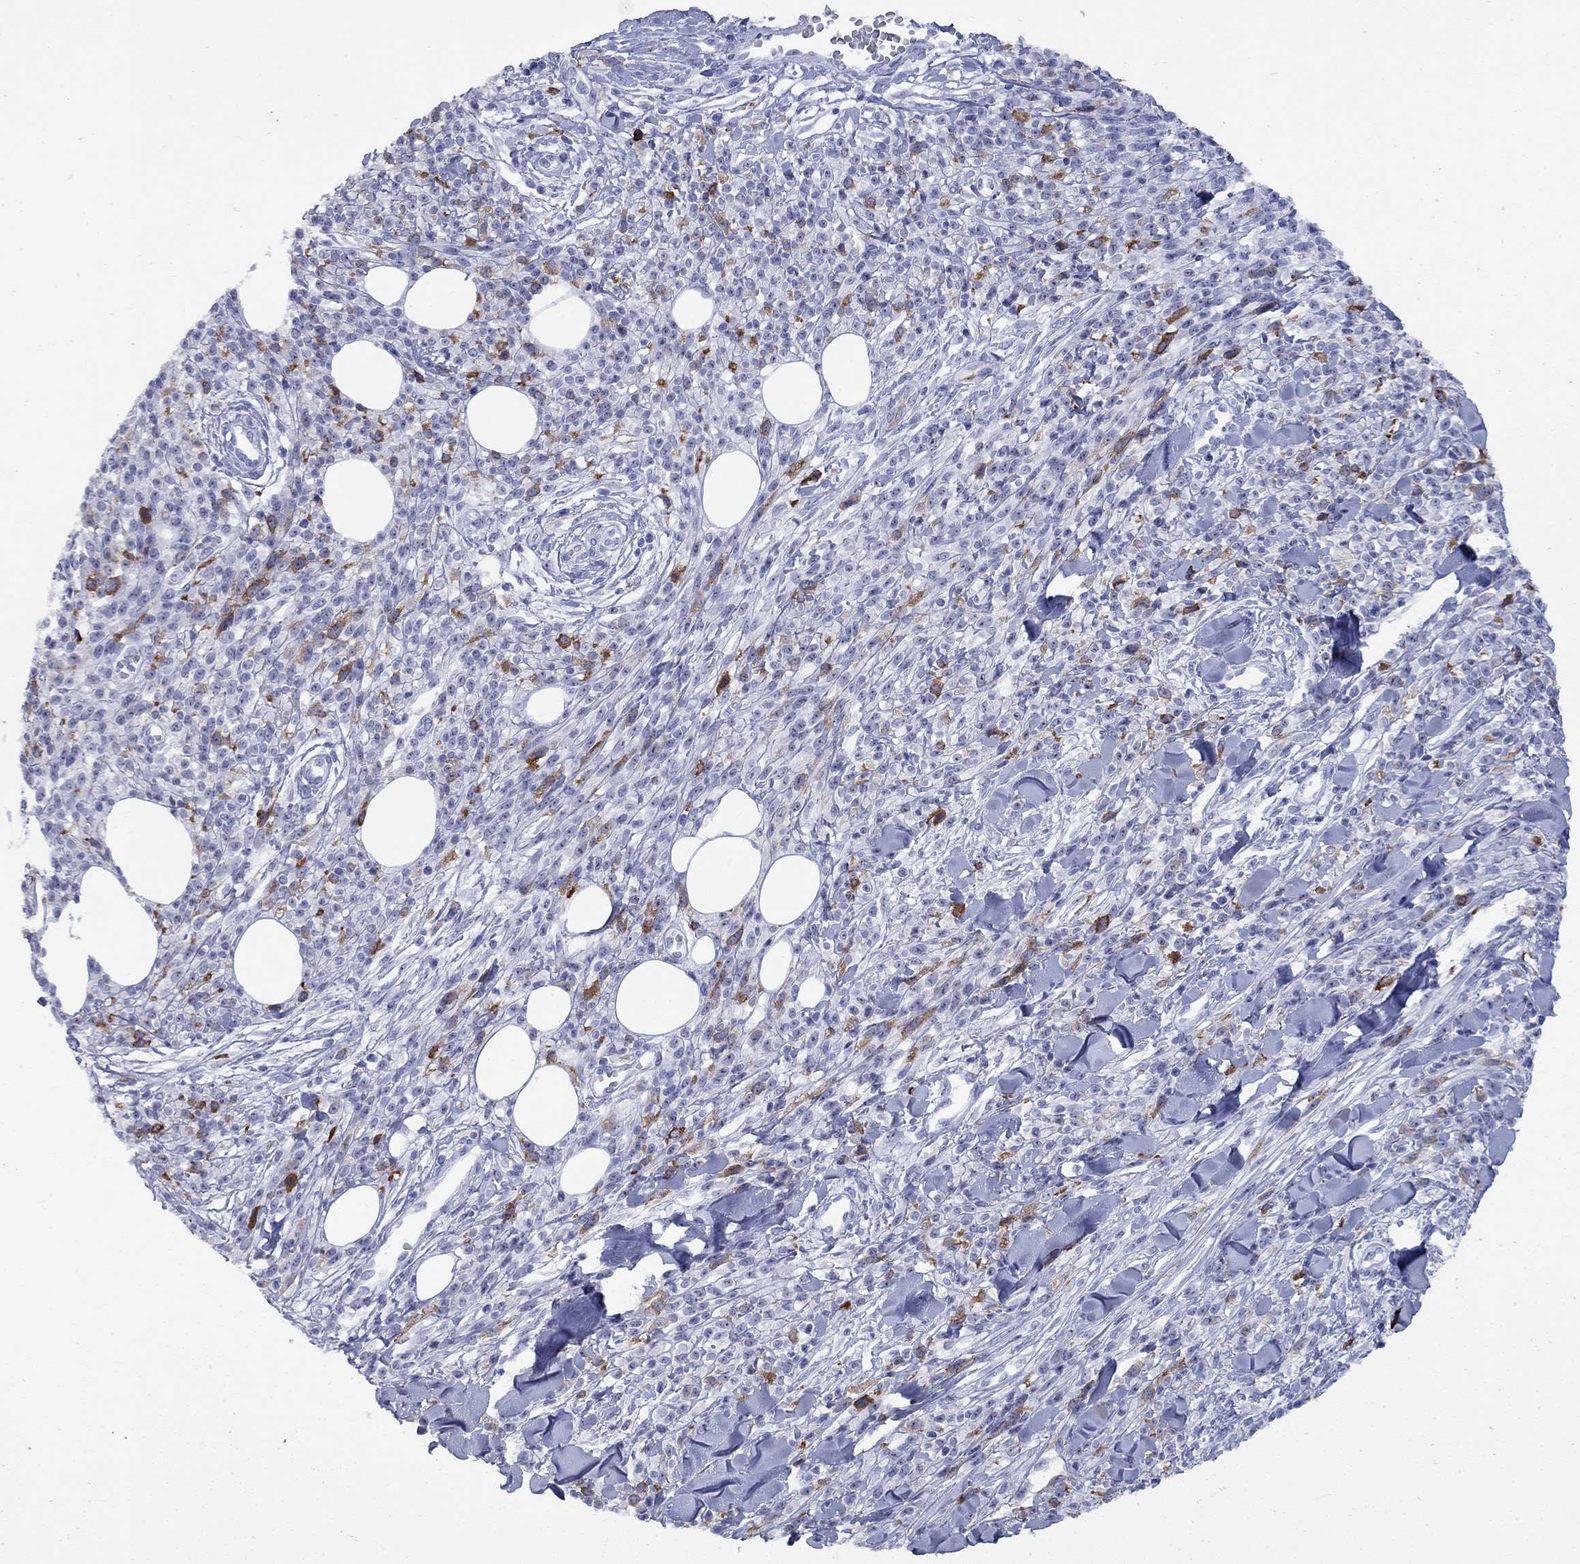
{"staining": {"intensity": "strong", "quantity": "<25%", "location": "cytoplasmic/membranous"}, "tissue": "melanoma", "cell_type": "Tumor cells", "image_type": "cancer", "snomed": [{"axis": "morphology", "description": "Malignant melanoma, NOS"}, {"axis": "topography", "description": "Skin"}, {"axis": "topography", "description": "Skin of trunk"}], "caption": "A brown stain labels strong cytoplasmic/membranous staining of a protein in malignant melanoma tumor cells.", "gene": "TACC3", "patient": {"sex": "male", "age": 74}}